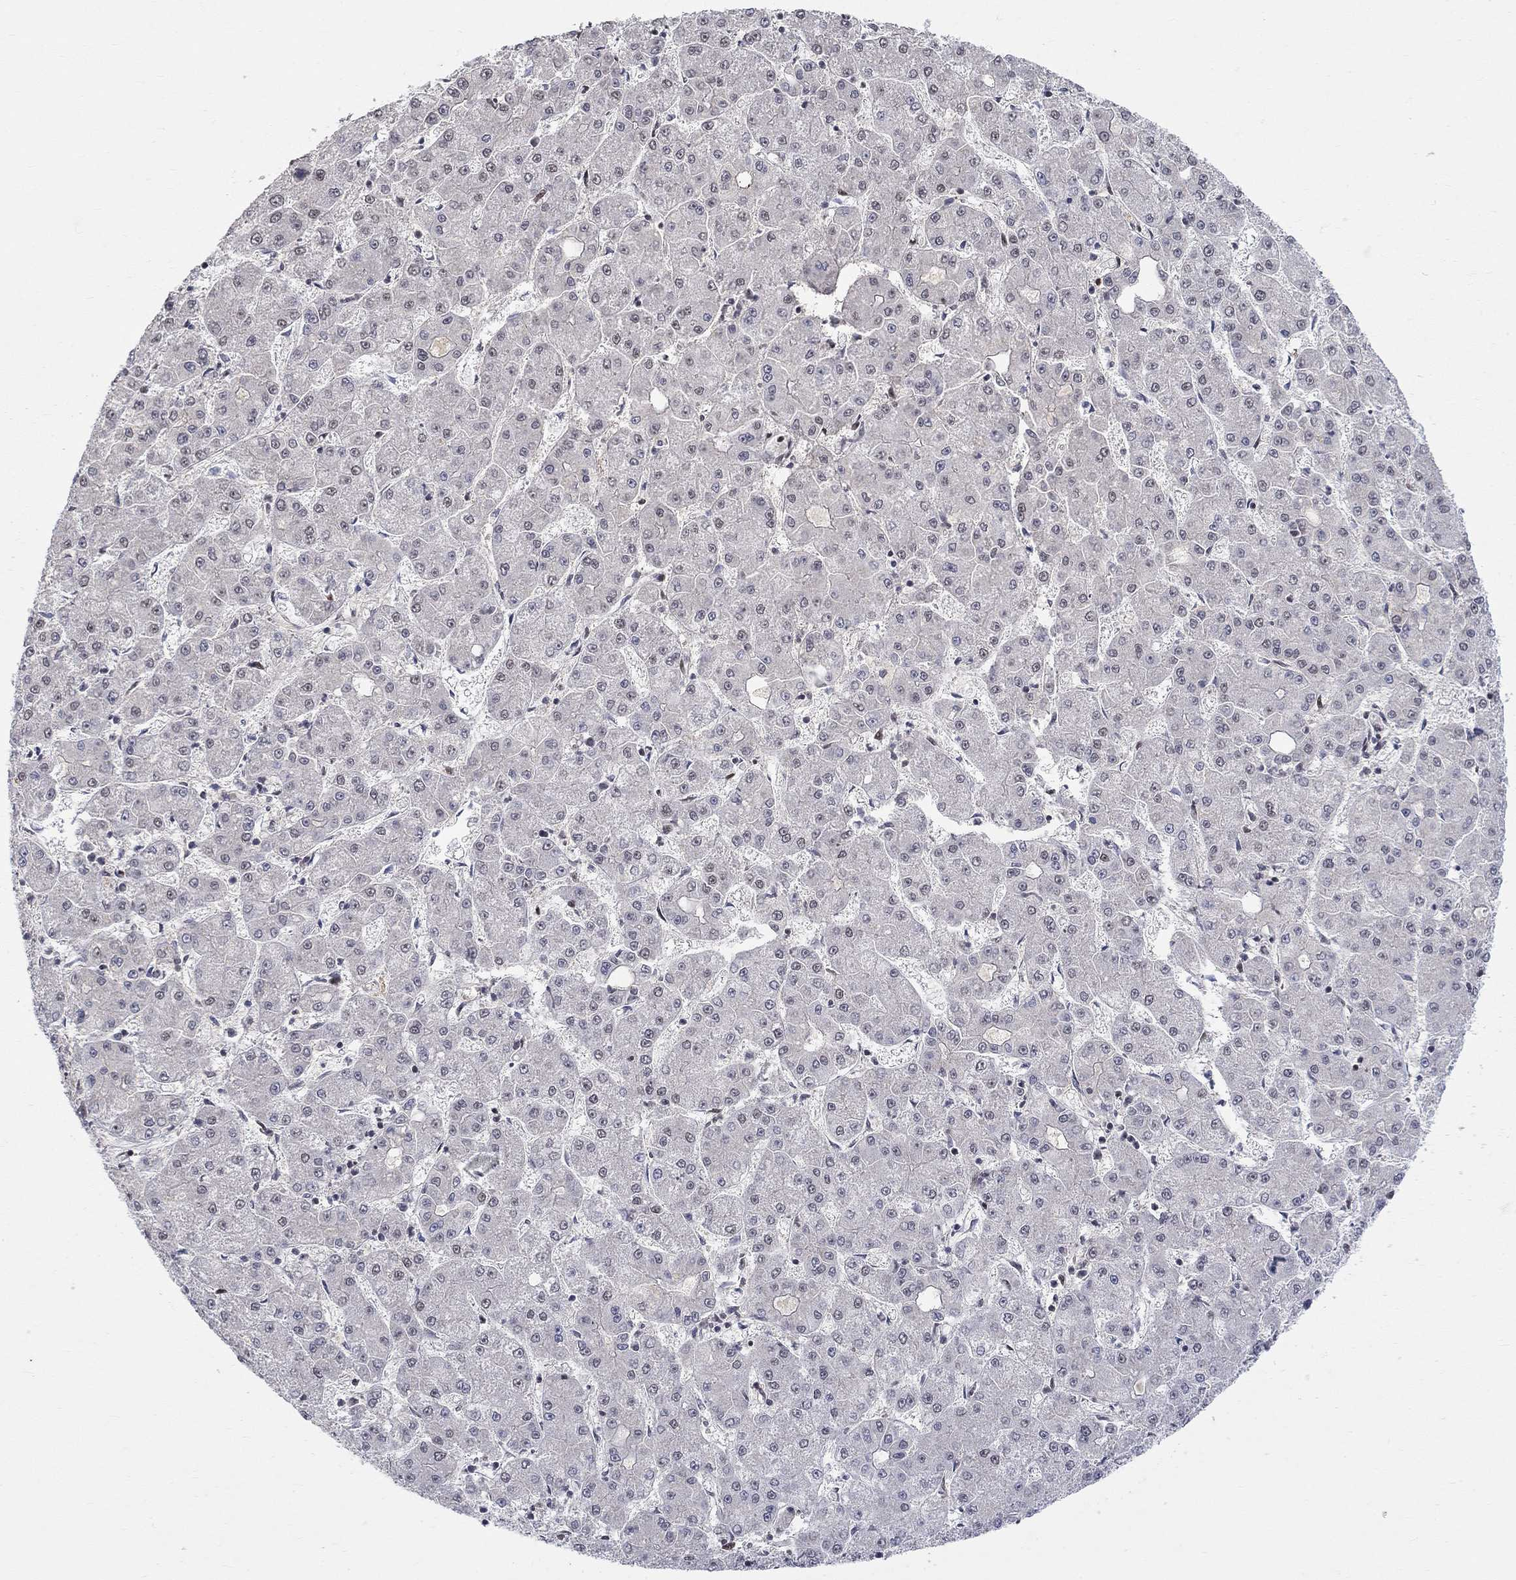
{"staining": {"intensity": "negative", "quantity": "none", "location": "none"}, "tissue": "liver cancer", "cell_type": "Tumor cells", "image_type": "cancer", "snomed": [{"axis": "morphology", "description": "Carcinoma, Hepatocellular, NOS"}, {"axis": "topography", "description": "Liver"}], "caption": "A micrograph of human liver cancer (hepatocellular carcinoma) is negative for staining in tumor cells.", "gene": "KLF12", "patient": {"sex": "male", "age": 73}}